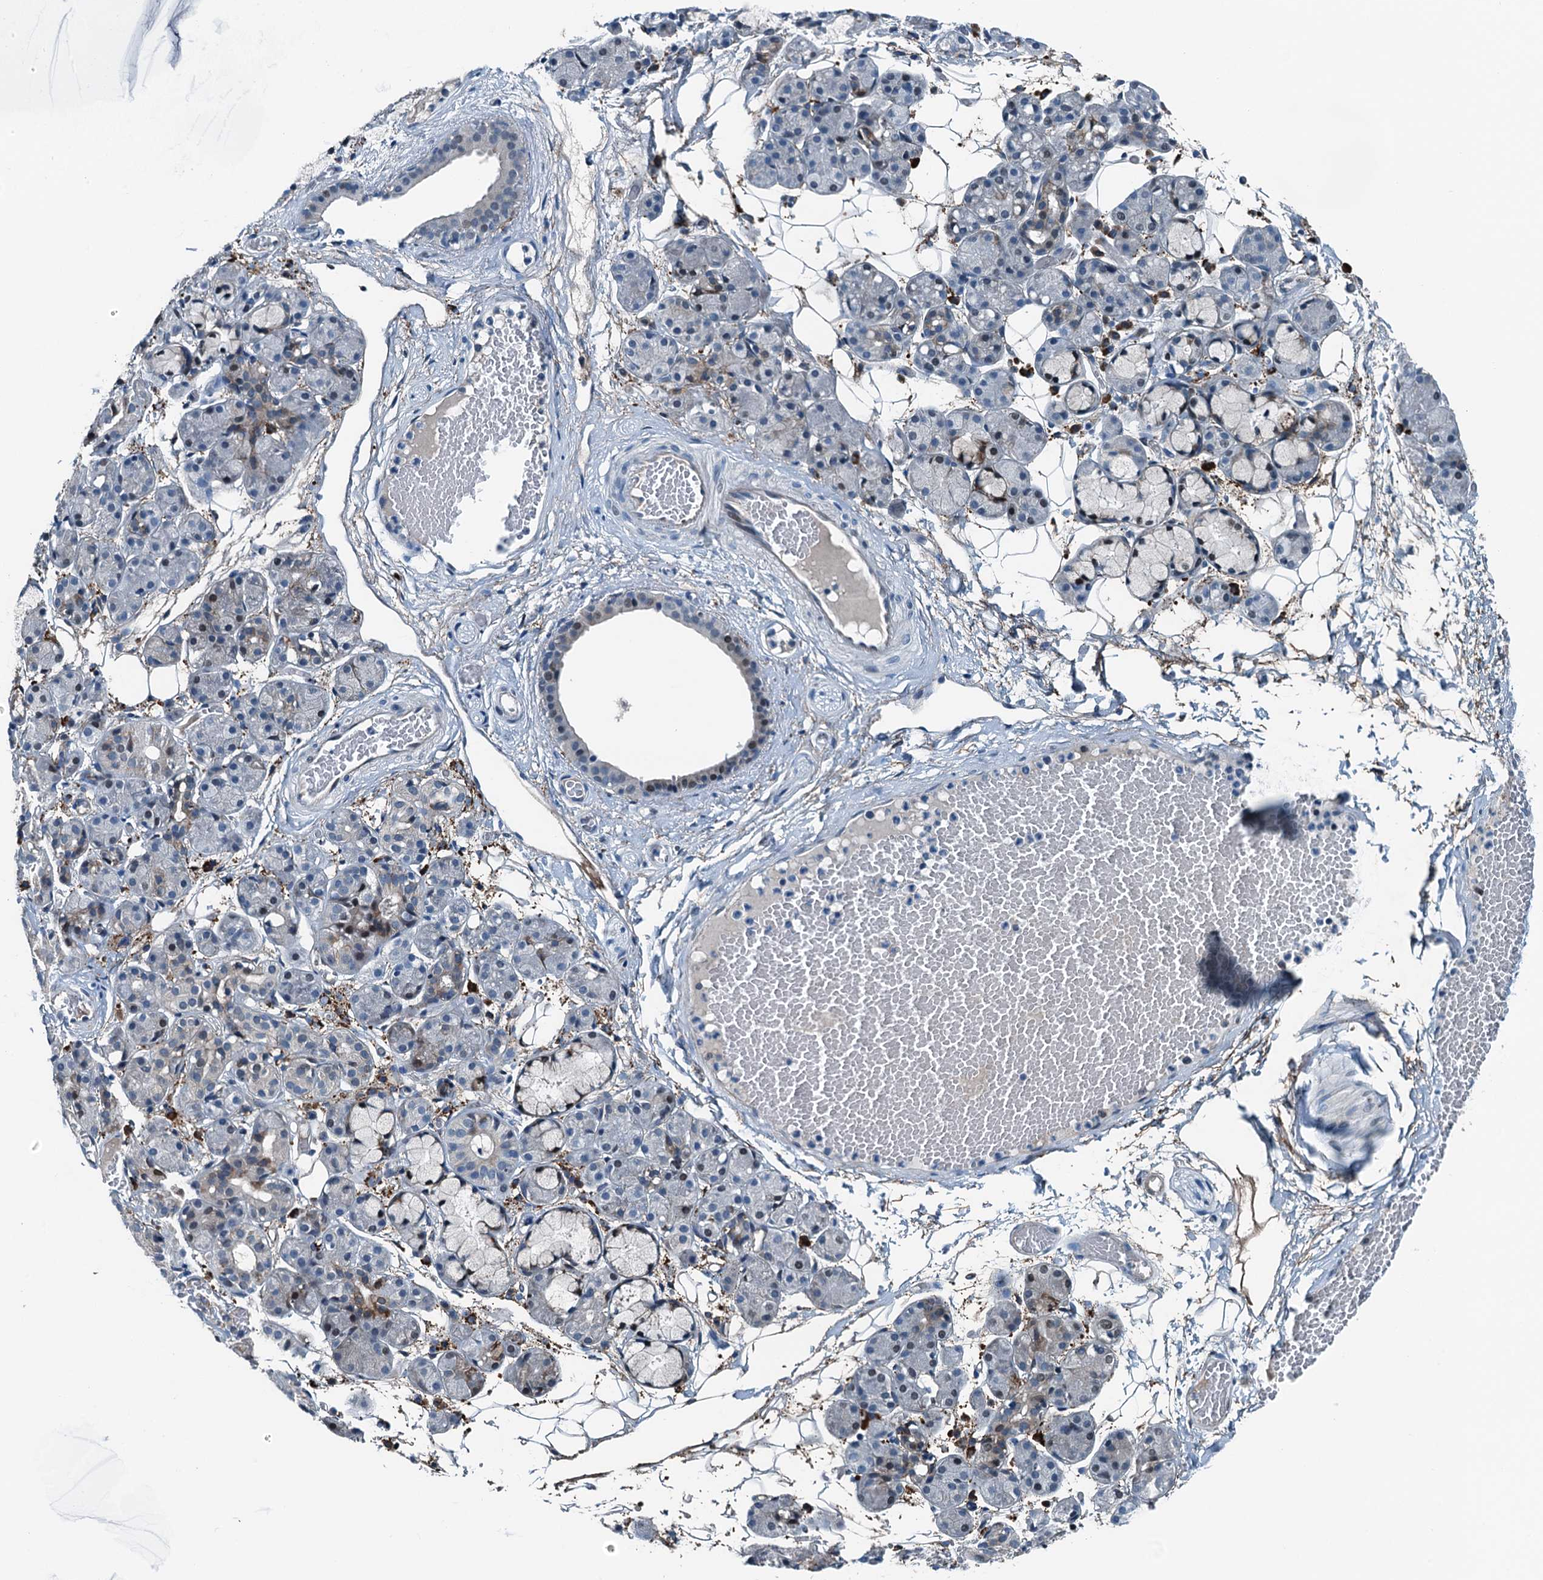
{"staining": {"intensity": "weak", "quantity": "<25%", "location": "cytoplasmic/membranous,nuclear"}, "tissue": "salivary gland", "cell_type": "Glandular cells", "image_type": "normal", "snomed": [{"axis": "morphology", "description": "Normal tissue, NOS"}, {"axis": "topography", "description": "Salivary gland"}], "caption": "Micrograph shows no significant protein positivity in glandular cells of normal salivary gland. The staining is performed using DAB brown chromogen with nuclei counter-stained in using hematoxylin.", "gene": "TAMALIN", "patient": {"sex": "male", "age": 63}}